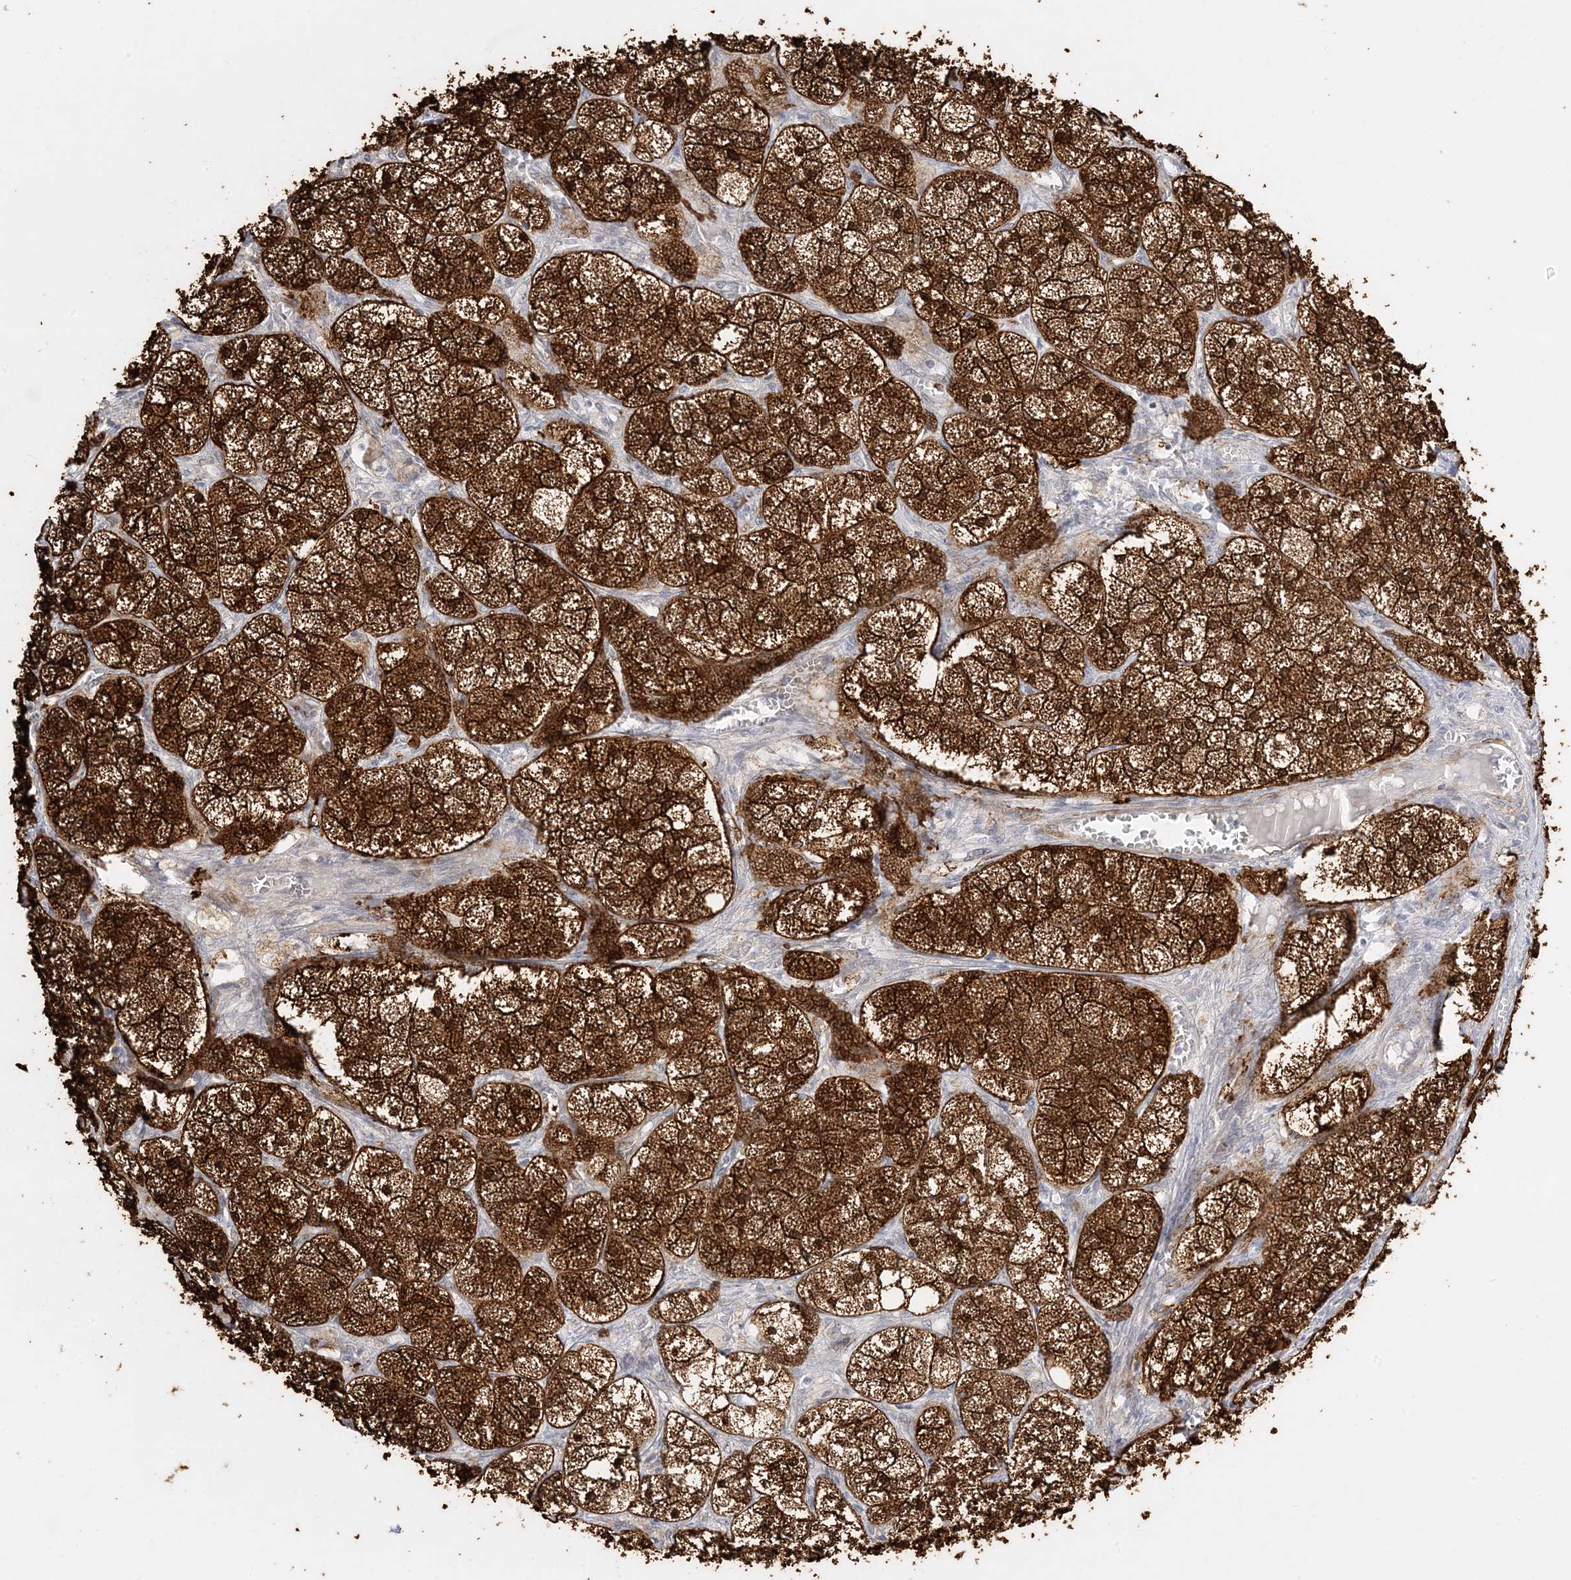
{"staining": {"intensity": "strong", "quantity": ">75%", "location": "cytoplasmic/membranous"}, "tissue": "adrenal gland", "cell_type": "Glandular cells", "image_type": "normal", "snomed": [{"axis": "morphology", "description": "Normal tissue, NOS"}, {"axis": "topography", "description": "Adrenal gland"}], "caption": "Immunohistochemistry (IHC) of unremarkable adrenal gland exhibits high levels of strong cytoplasmic/membranous staining in about >75% of glandular cells.", "gene": "C2CD2", "patient": {"sex": "female", "age": 61}}